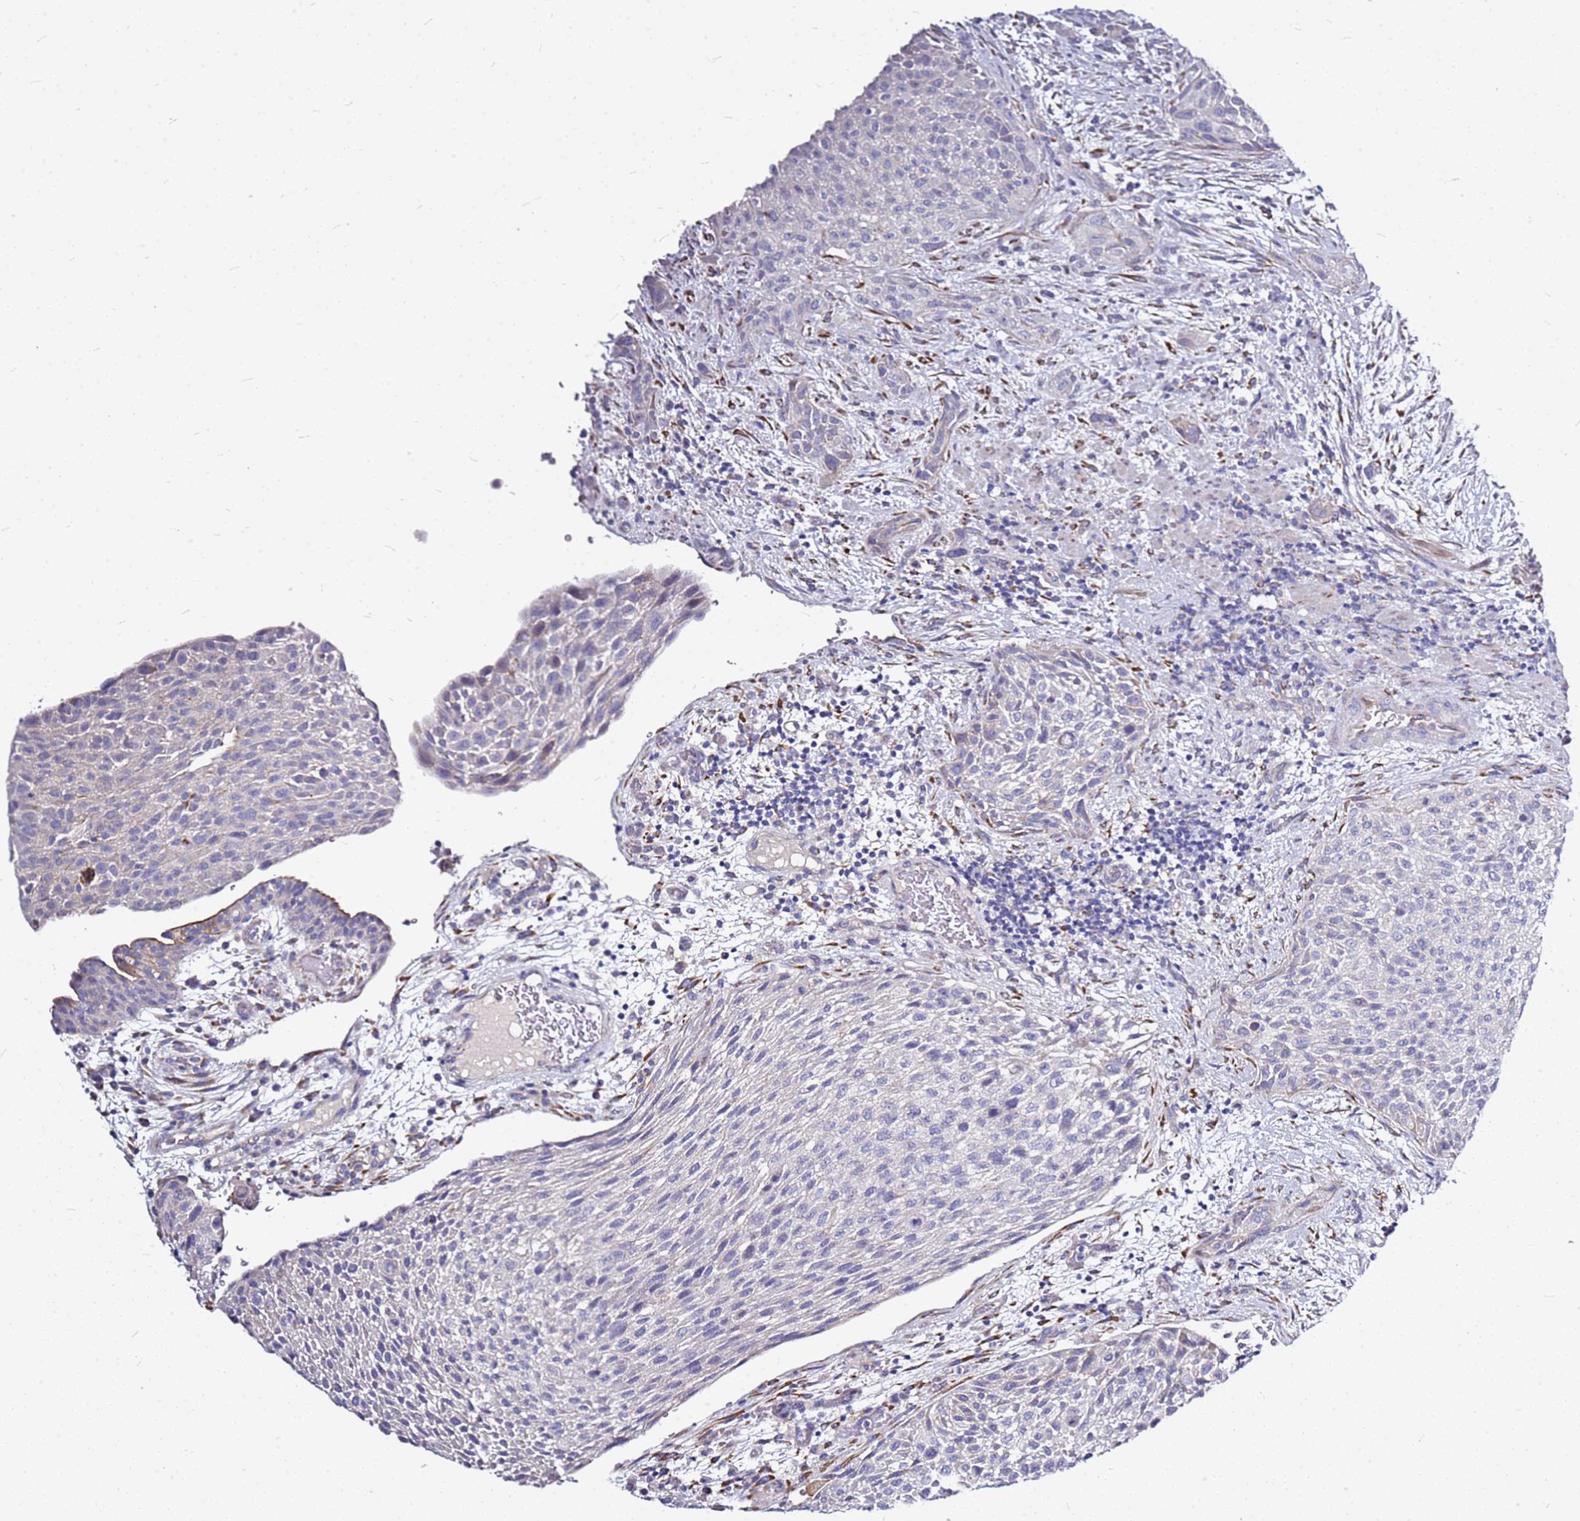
{"staining": {"intensity": "negative", "quantity": "none", "location": "none"}, "tissue": "urothelial cancer", "cell_type": "Tumor cells", "image_type": "cancer", "snomed": [{"axis": "morphology", "description": "Normal tissue, NOS"}, {"axis": "morphology", "description": "Urothelial carcinoma, NOS"}, {"axis": "topography", "description": "Urinary bladder"}, {"axis": "topography", "description": "Peripheral nerve tissue"}], "caption": "Immunohistochemistry image of human urothelial cancer stained for a protein (brown), which displays no positivity in tumor cells.", "gene": "CASD1", "patient": {"sex": "male", "age": 35}}